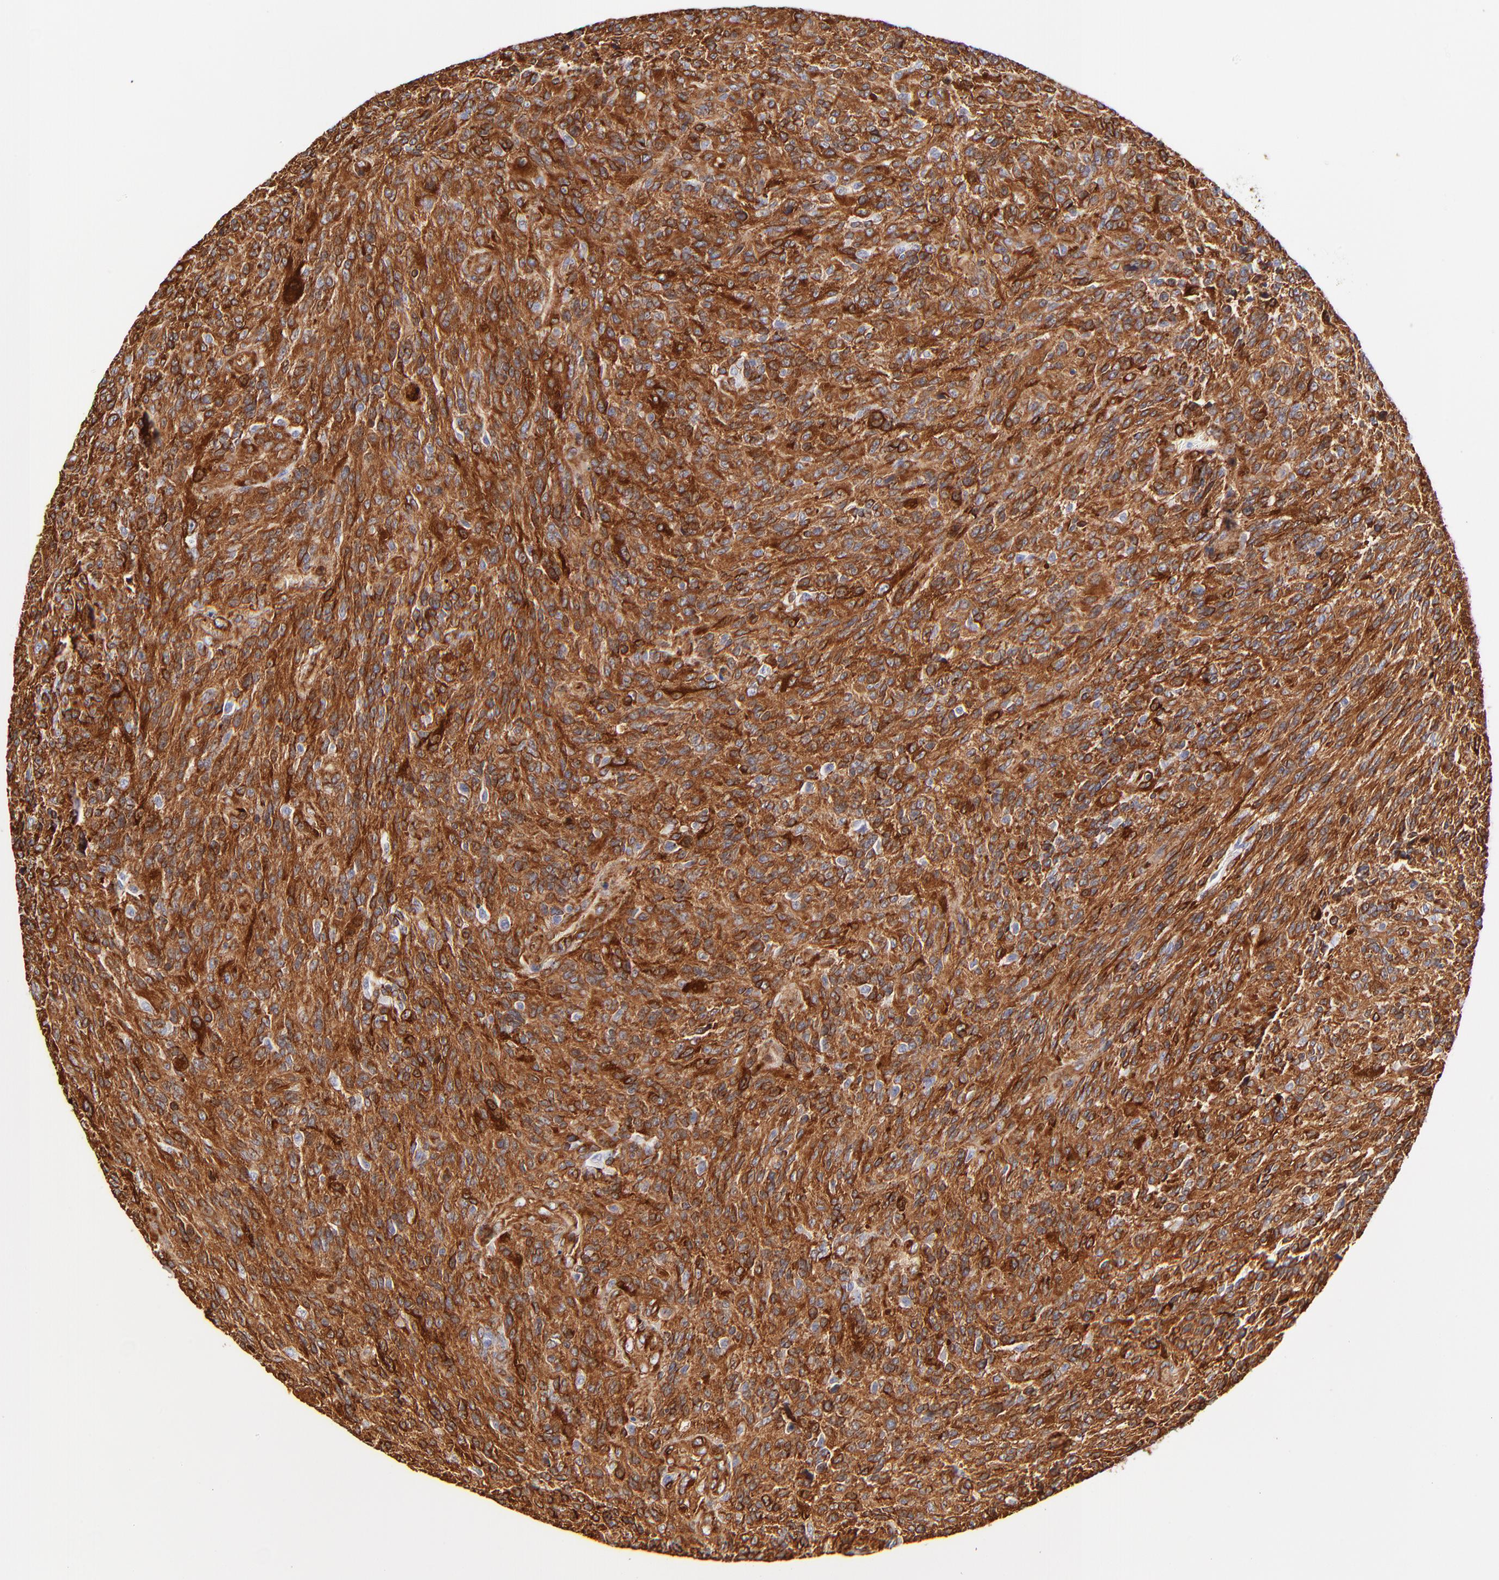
{"staining": {"intensity": "strong", "quantity": ">75%", "location": "cytoplasmic/membranous"}, "tissue": "glioma", "cell_type": "Tumor cells", "image_type": "cancer", "snomed": [{"axis": "morphology", "description": "Normal tissue, NOS"}, {"axis": "morphology", "description": "Glioma, malignant, High grade"}, {"axis": "topography", "description": "Cerebral cortex"}], "caption": "About >75% of tumor cells in human glioma reveal strong cytoplasmic/membranous protein expression as visualized by brown immunohistochemical staining.", "gene": "FLNA", "patient": {"sex": "male", "age": 56}}